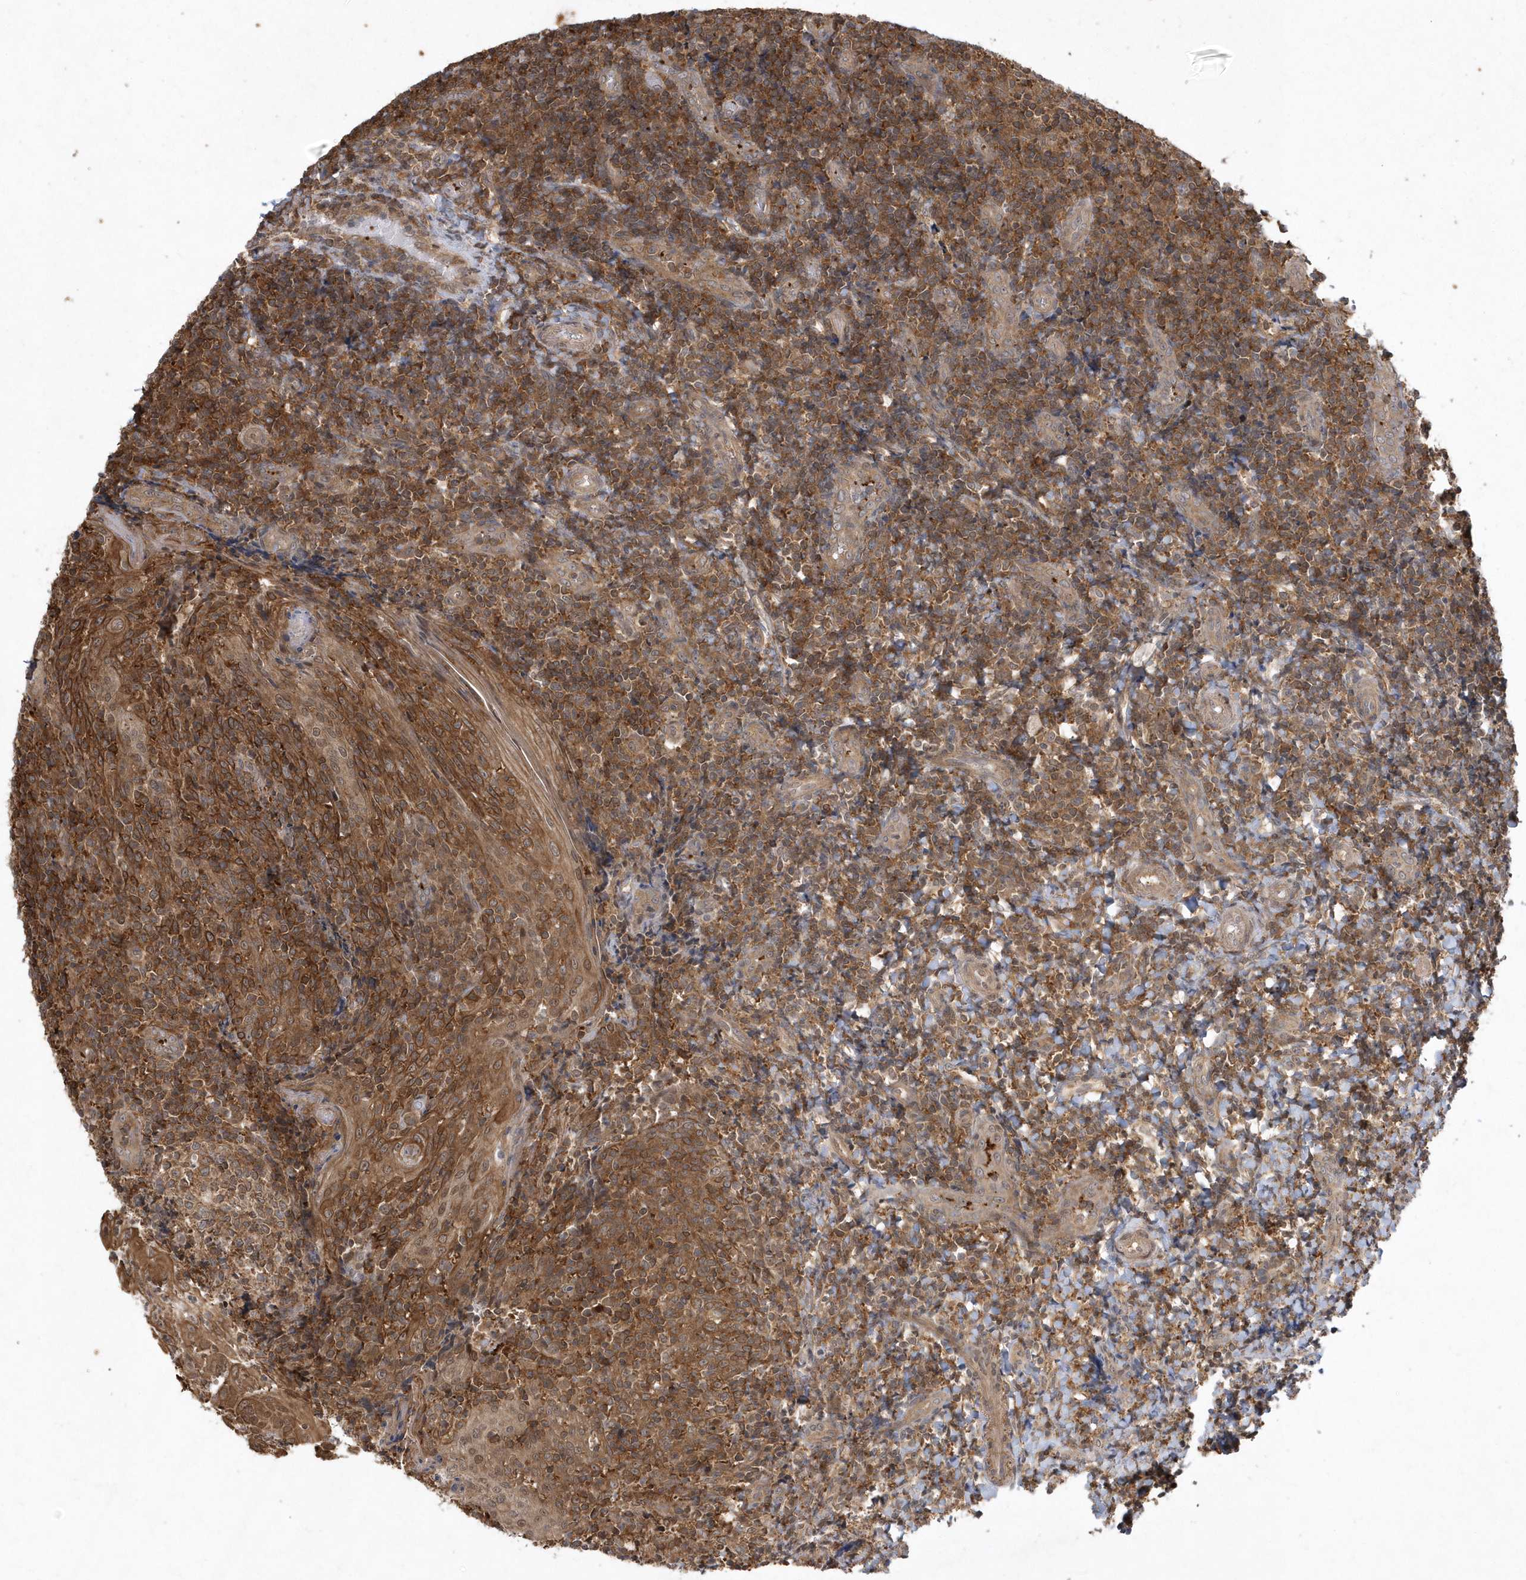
{"staining": {"intensity": "moderate", "quantity": ">75%", "location": "cytoplasmic/membranous"}, "tissue": "tonsil", "cell_type": "Germinal center cells", "image_type": "normal", "snomed": [{"axis": "morphology", "description": "Normal tissue, NOS"}, {"axis": "topography", "description": "Tonsil"}], "caption": "Moderate cytoplasmic/membranous expression is identified in approximately >75% of germinal center cells in normal tonsil. The protein is shown in brown color, while the nuclei are stained blue.", "gene": "ACYP1", "patient": {"sex": "female", "age": 19}}